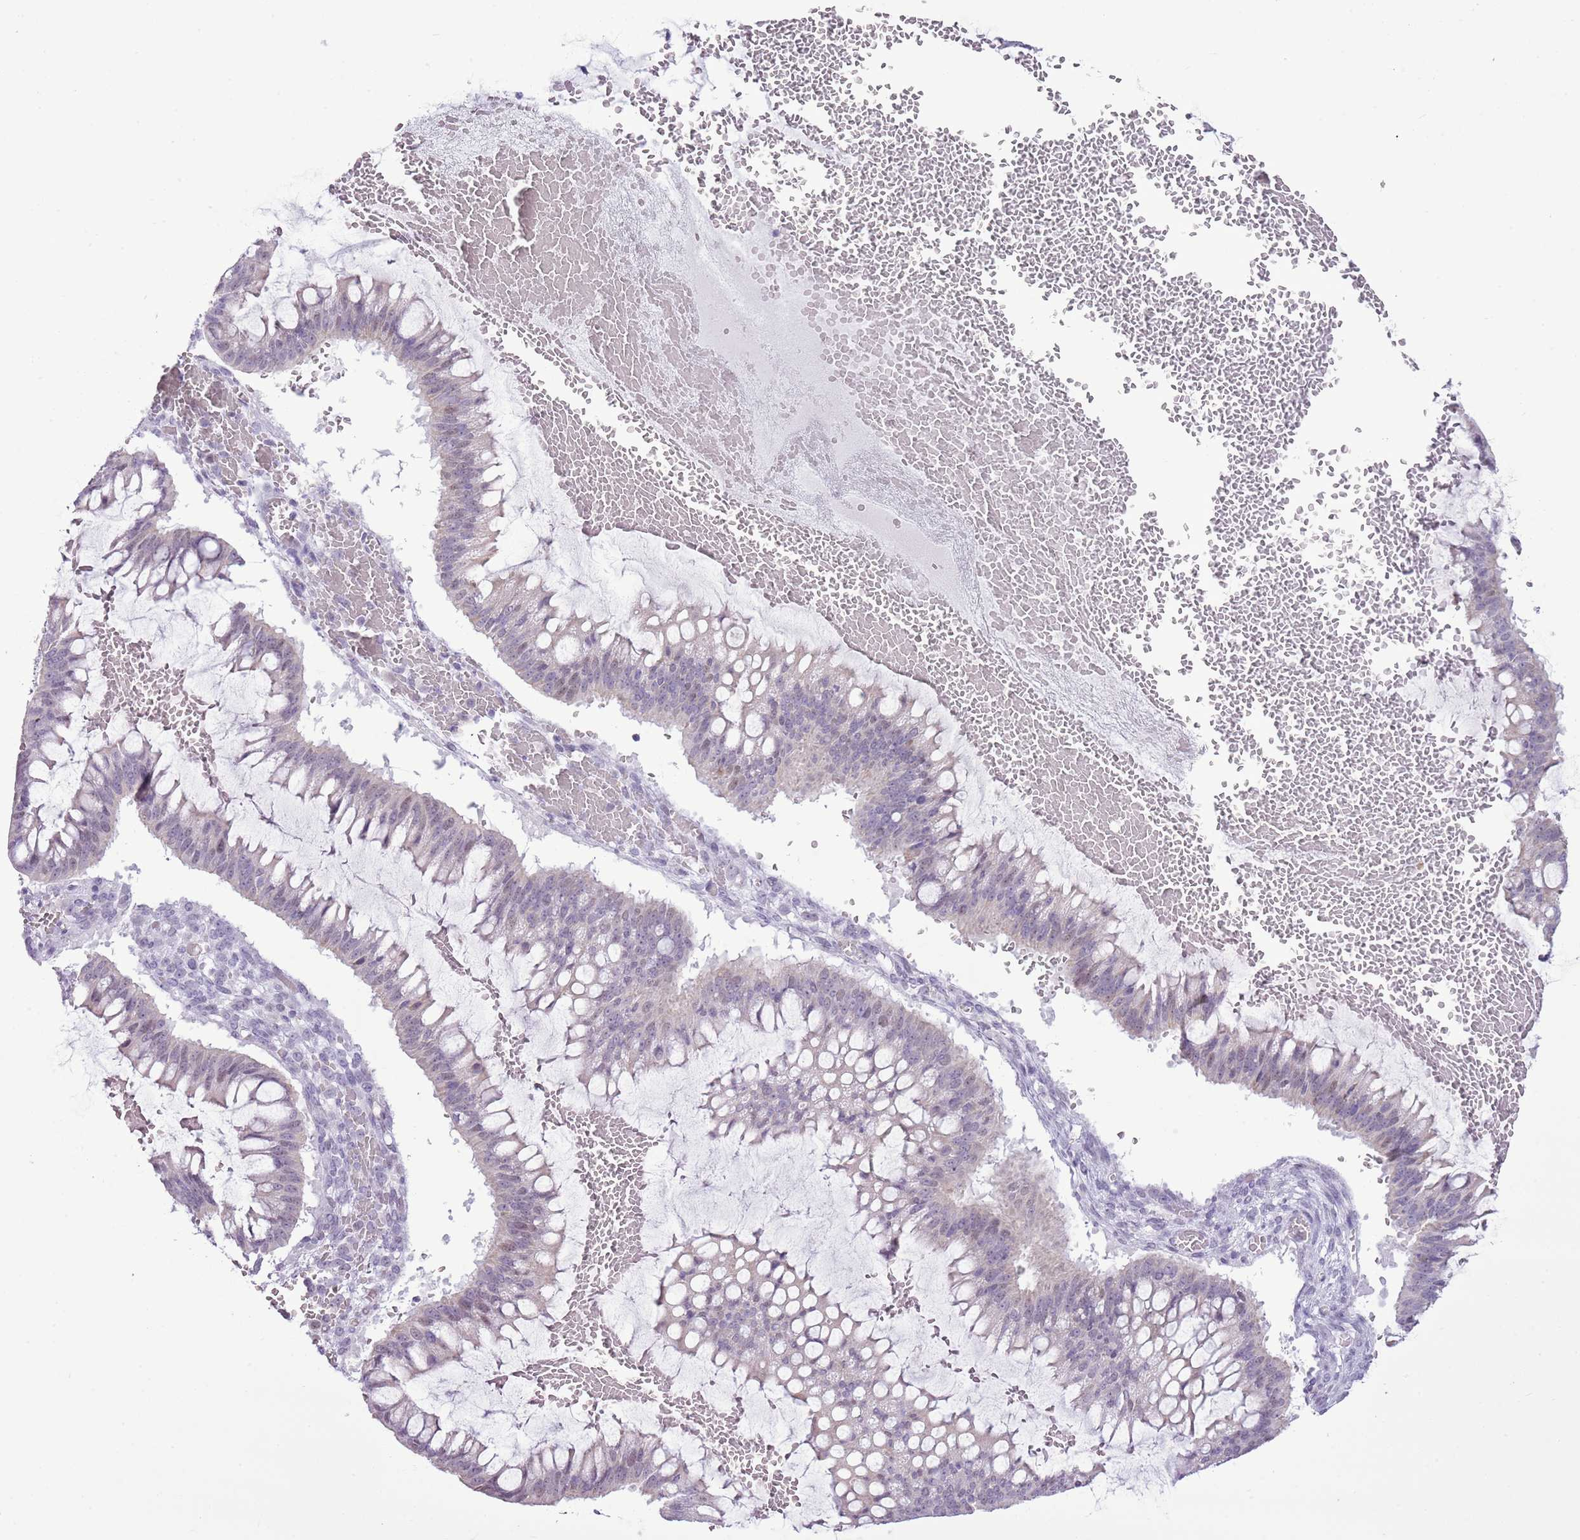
{"staining": {"intensity": "negative", "quantity": "none", "location": "none"}, "tissue": "ovarian cancer", "cell_type": "Tumor cells", "image_type": "cancer", "snomed": [{"axis": "morphology", "description": "Cystadenocarcinoma, mucinous, NOS"}, {"axis": "topography", "description": "Ovary"}], "caption": "This is an immunohistochemistry (IHC) photomicrograph of mucinous cystadenocarcinoma (ovarian). There is no expression in tumor cells.", "gene": "RPL3L", "patient": {"sex": "female", "age": 73}}